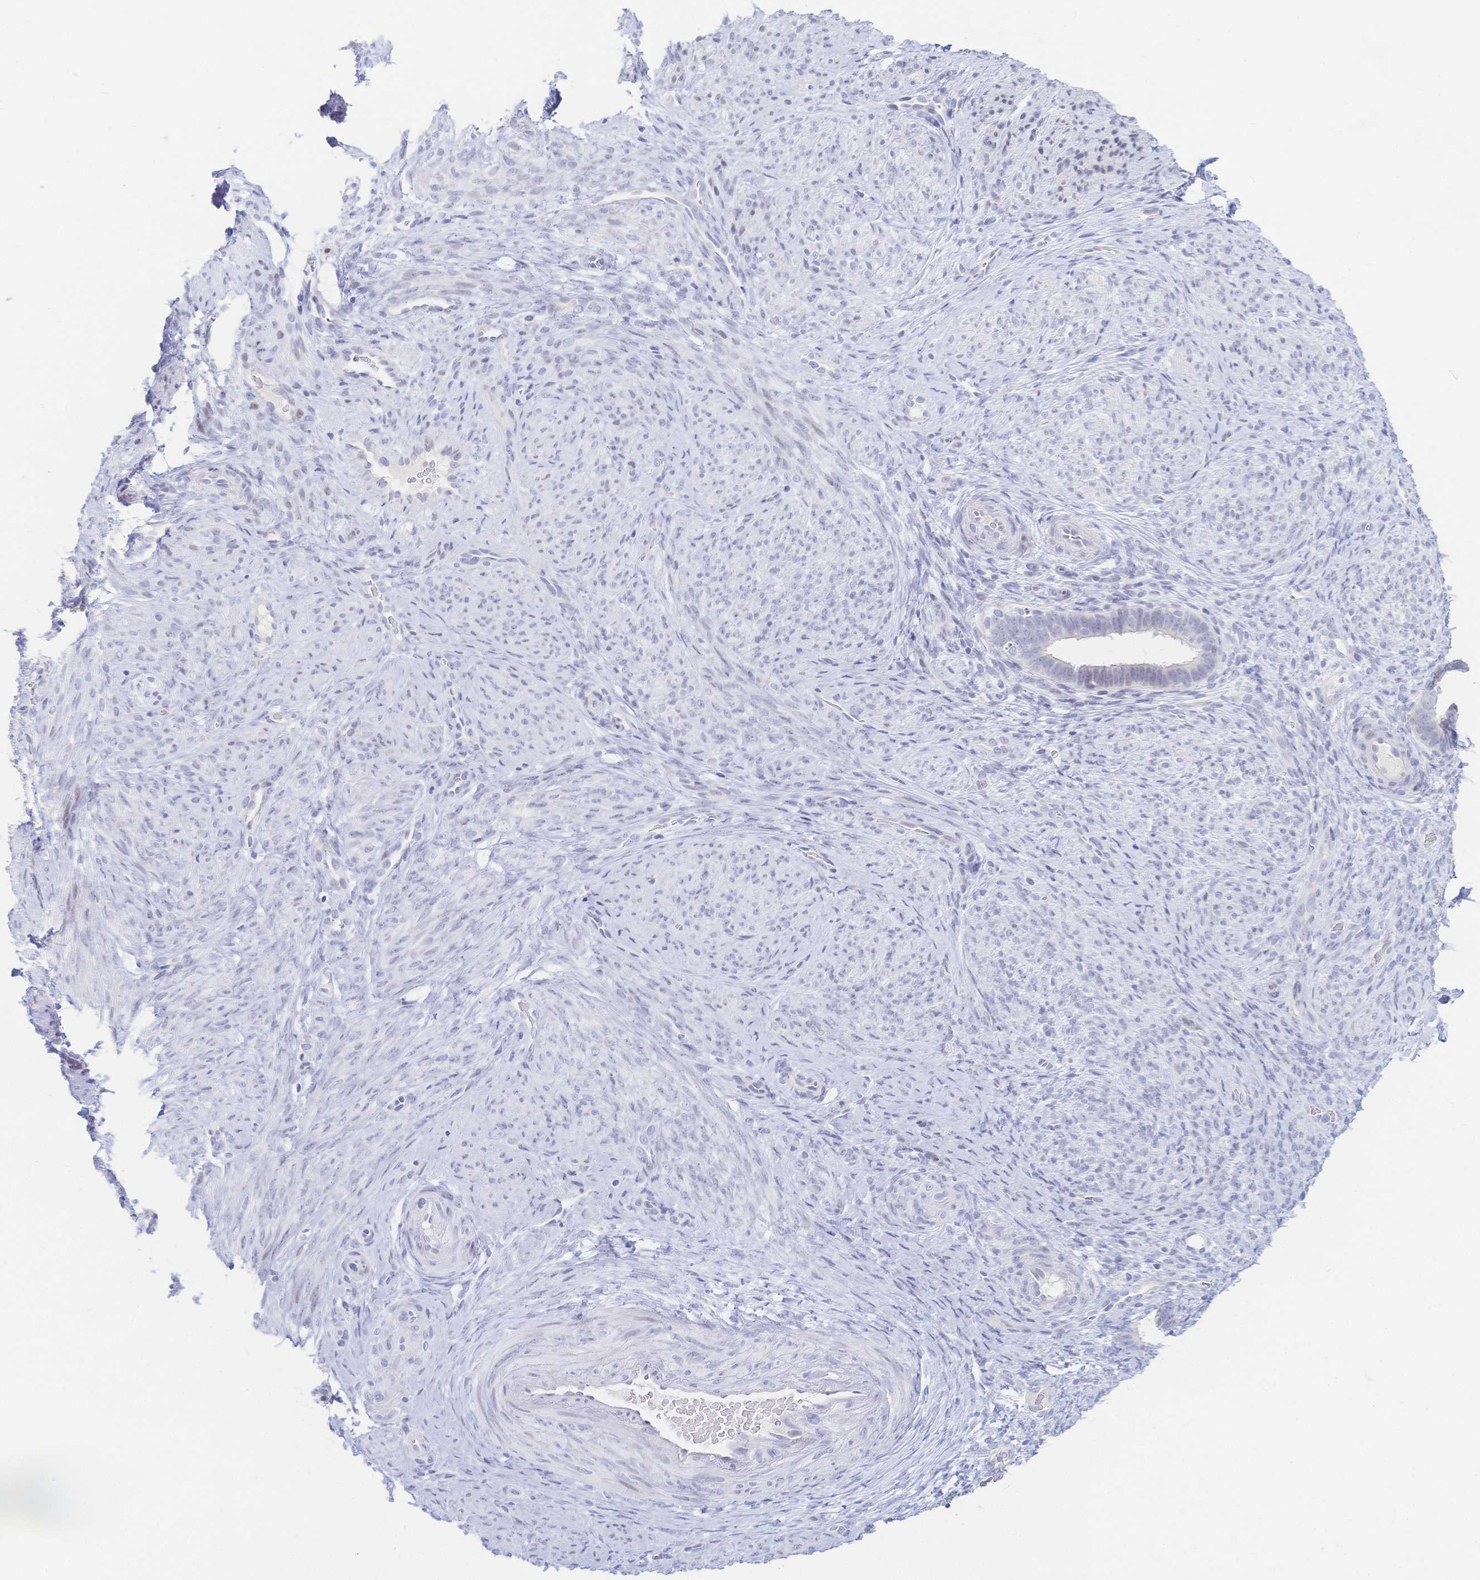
{"staining": {"intensity": "negative", "quantity": "none", "location": "none"}, "tissue": "endometrium", "cell_type": "Cells in endometrial stroma", "image_type": "normal", "snomed": [{"axis": "morphology", "description": "Normal tissue, NOS"}, {"axis": "topography", "description": "Endometrium"}], "caption": "DAB immunohistochemical staining of unremarkable endometrium reveals no significant expression in cells in endometrial stroma. Brightfield microscopy of IHC stained with DAB (brown) and hematoxylin (blue), captured at high magnification.", "gene": "CR2", "patient": {"sex": "female", "age": 34}}